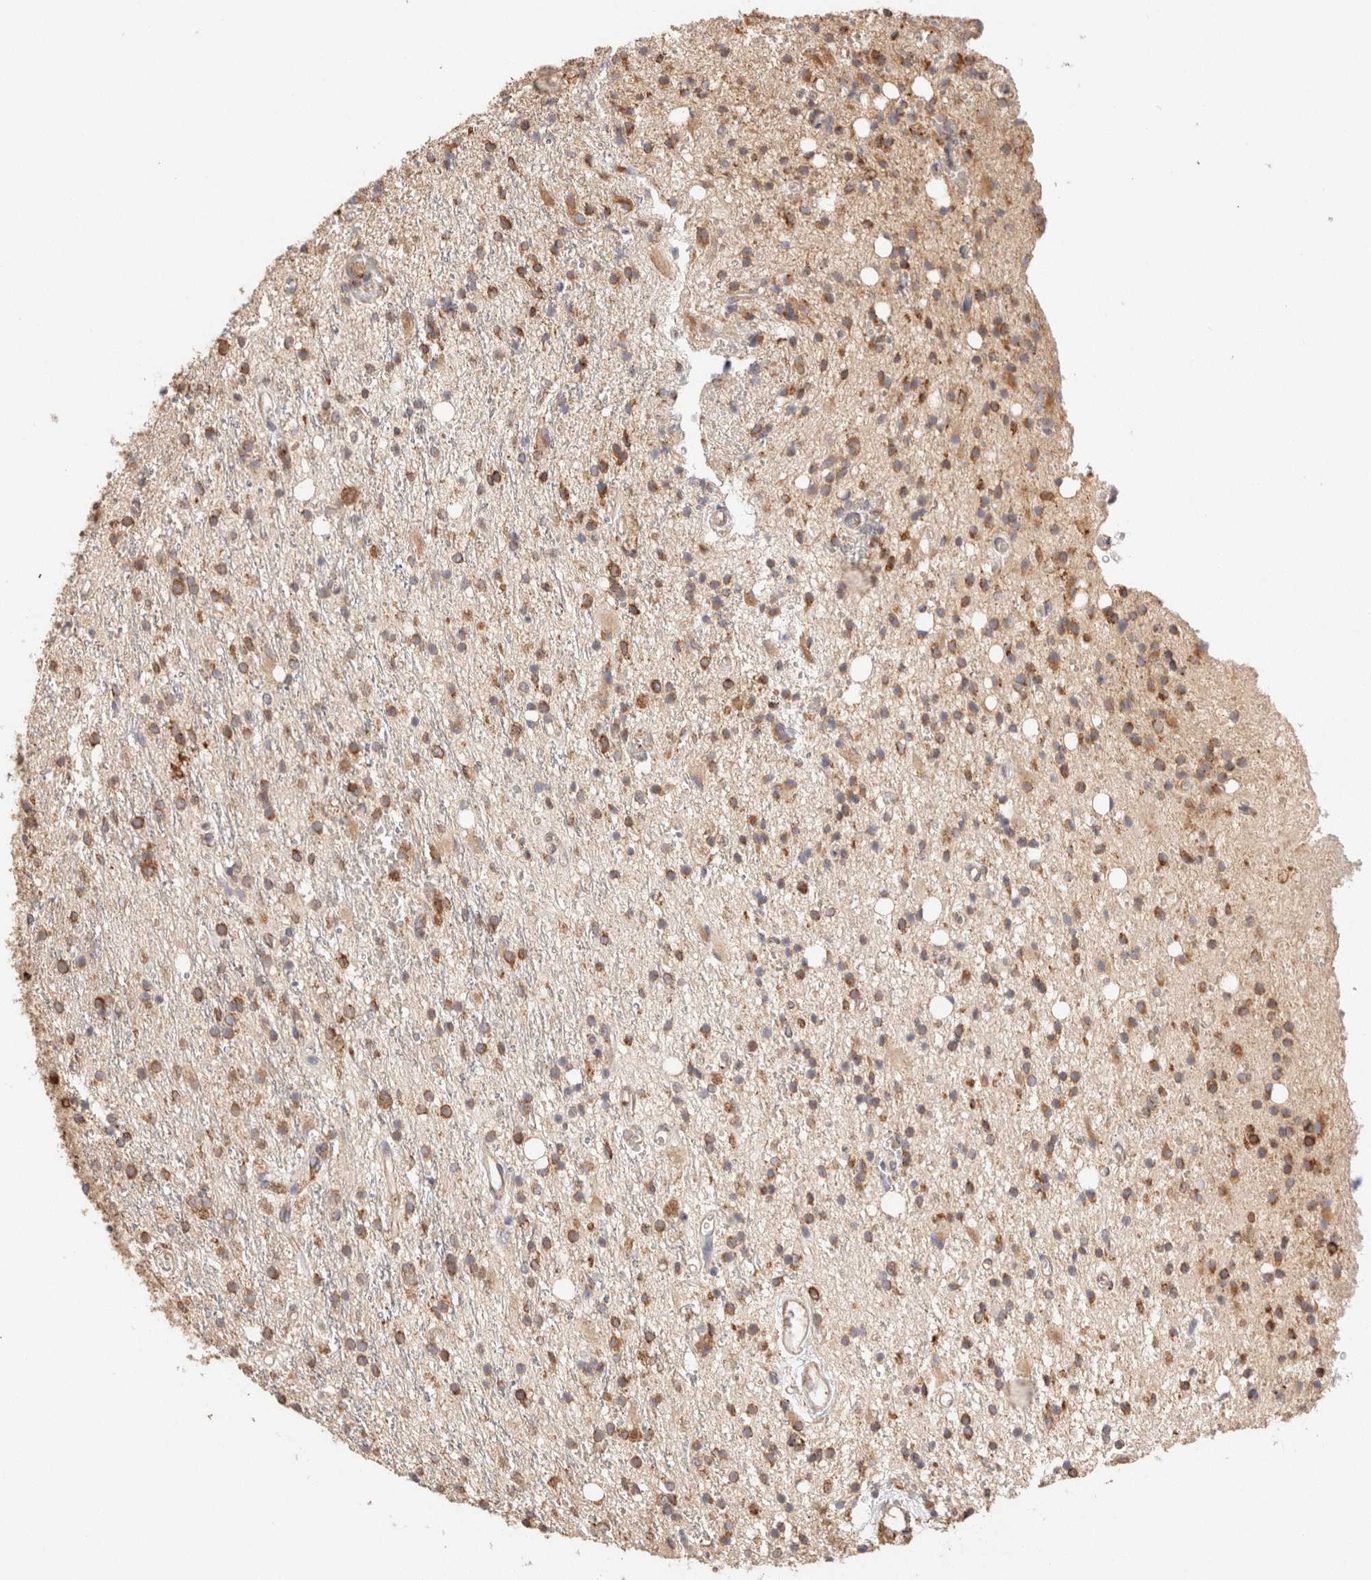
{"staining": {"intensity": "moderate", "quantity": ">75%", "location": "cytoplasmic/membranous"}, "tissue": "glioma", "cell_type": "Tumor cells", "image_type": "cancer", "snomed": [{"axis": "morphology", "description": "Glioma, malignant, High grade"}, {"axis": "topography", "description": "Brain"}], "caption": "Glioma stained for a protein displays moderate cytoplasmic/membranous positivity in tumor cells.", "gene": "FER", "patient": {"sex": "male", "age": 47}}